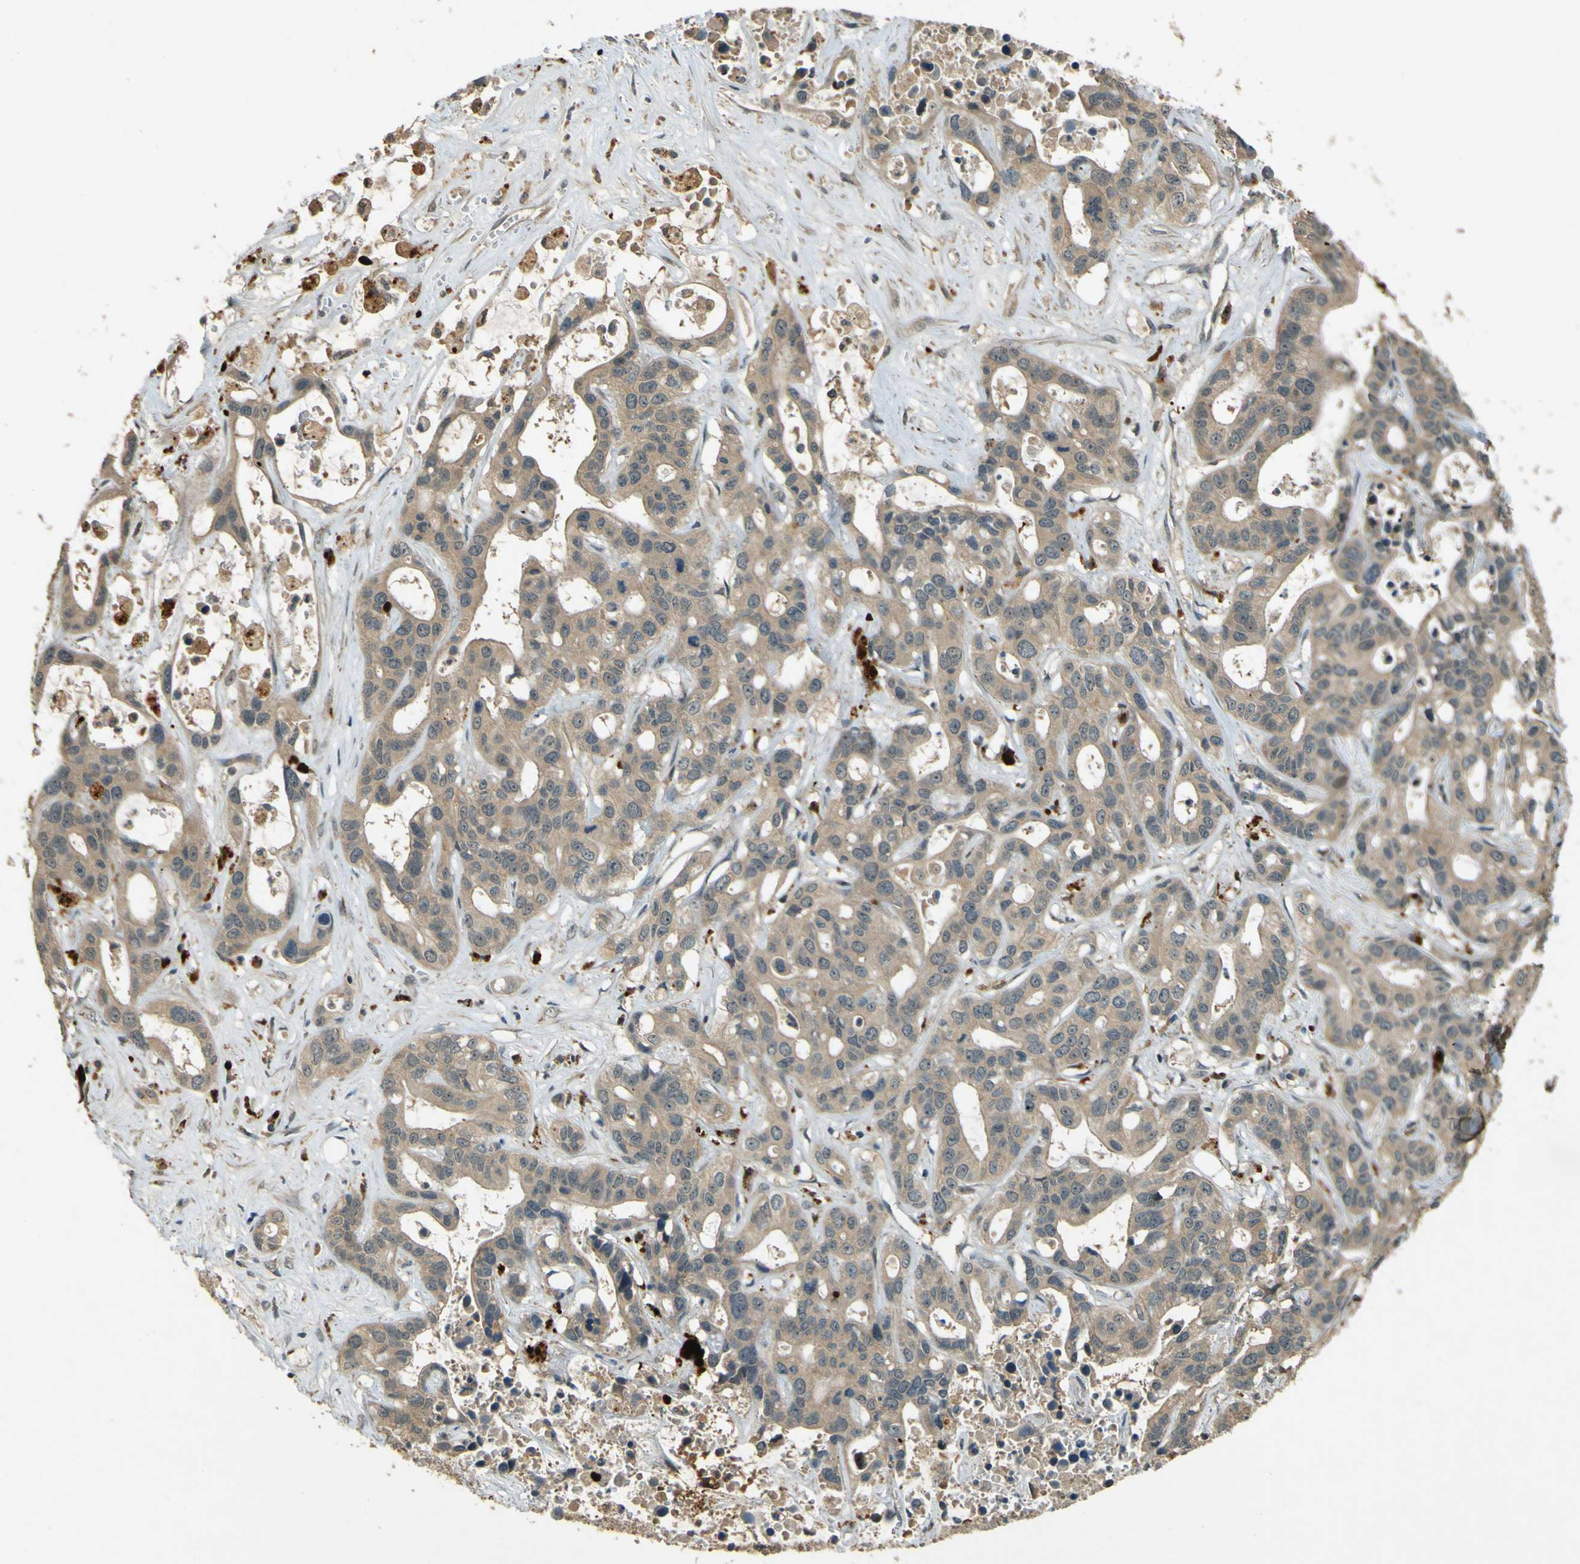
{"staining": {"intensity": "weak", "quantity": ">75%", "location": "cytoplasmic/membranous"}, "tissue": "liver cancer", "cell_type": "Tumor cells", "image_type": "cancer", "snomed": [{"axis": "morphology", "description": "Cholangiocarcinoma"}, {"axis": "topography", "description": "Liver"}], "caption": "A photomicrograph showing weak cytoplasmic/membranous positivity in approximately >75% of tumor cells in liver cancer, as visualized by brown immunohistochemical staining.", "gene": "MPDZ", "patient": {"sex": "female", "age": 65}}